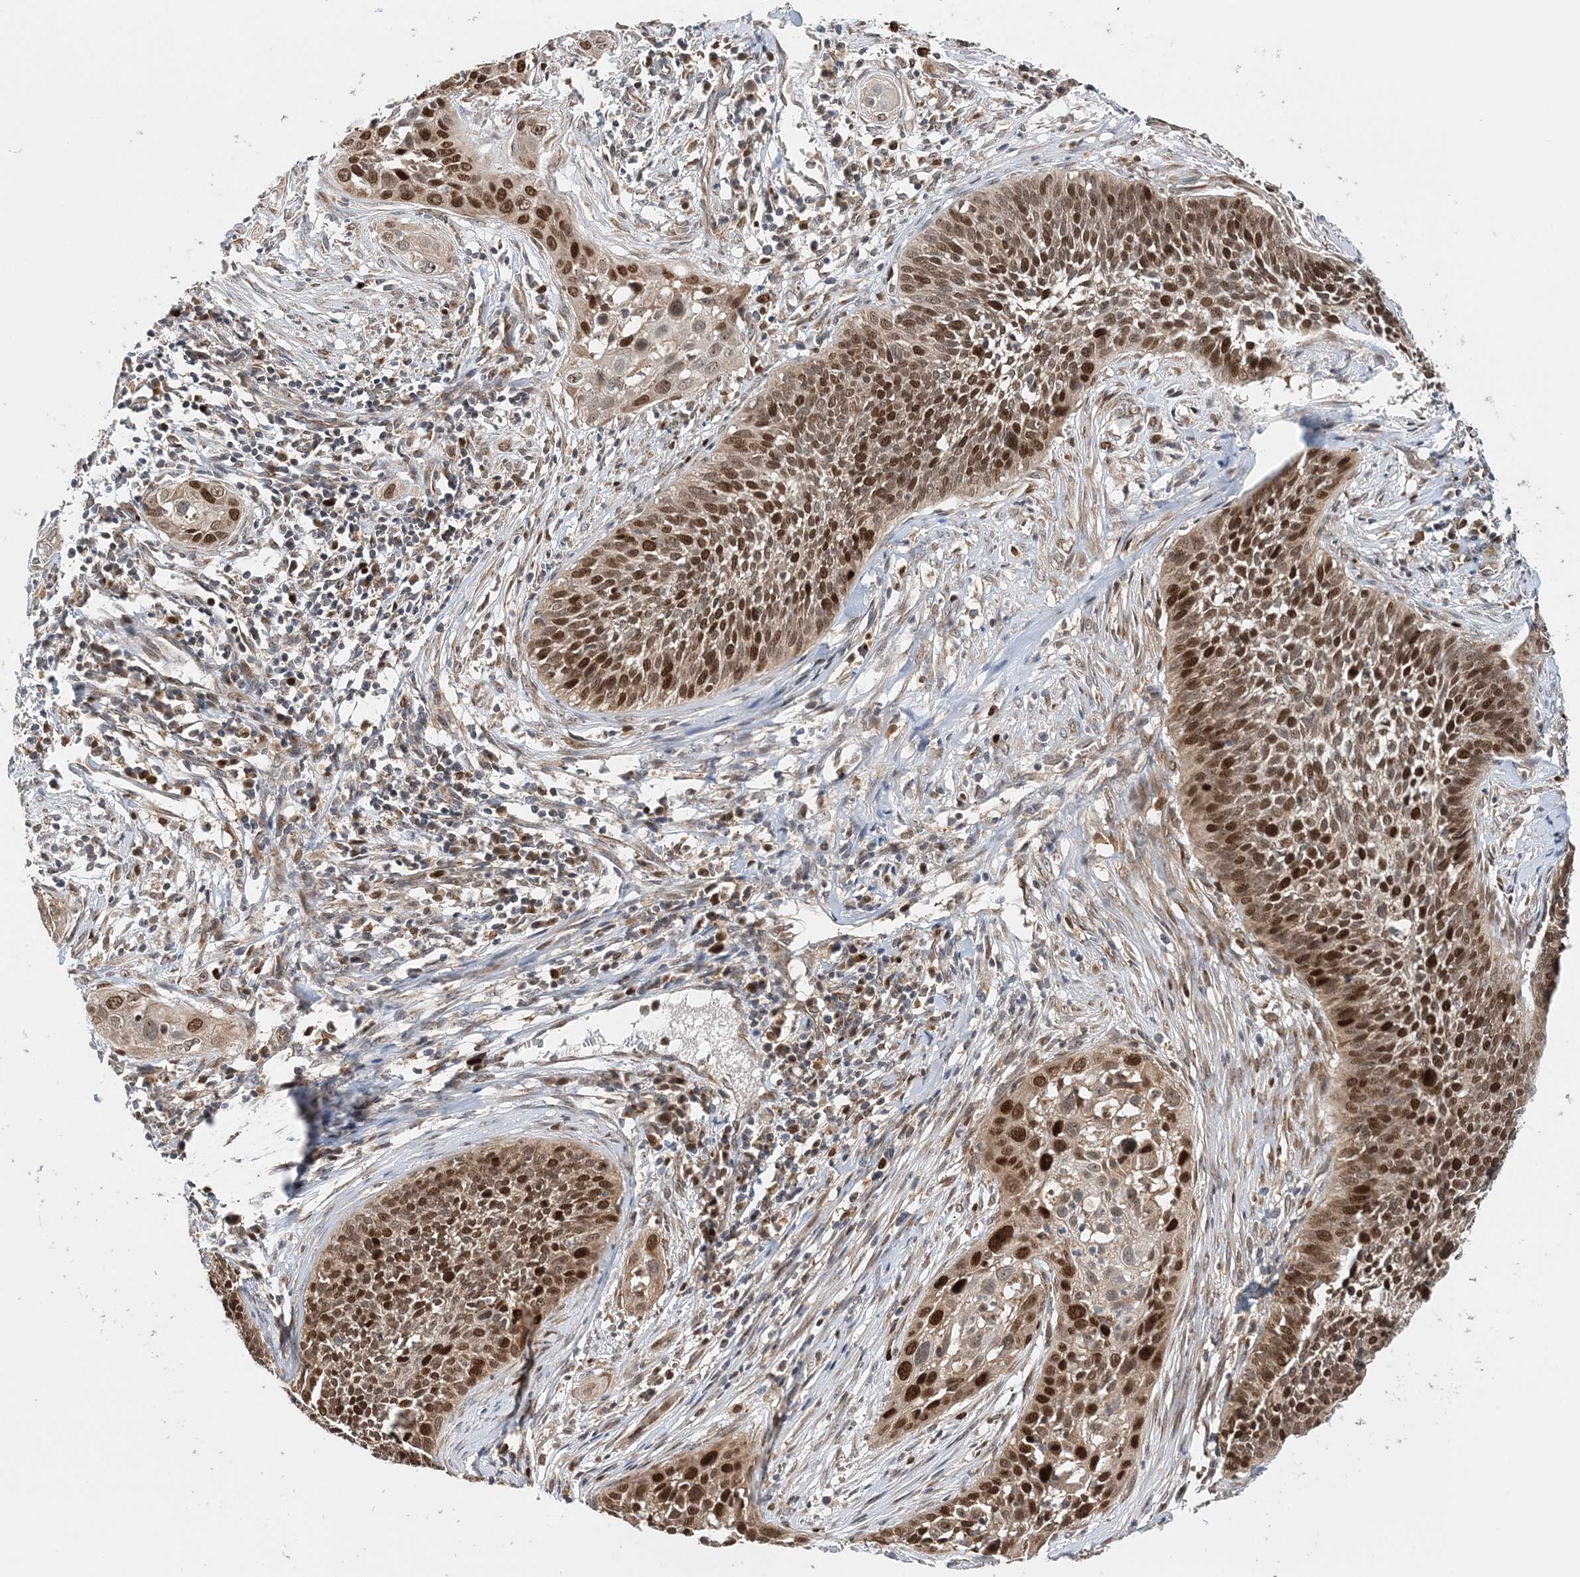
{"staining": {"intensity": "moderate", "quantity": ">75%", "location": "cytoplasmic/membranous,nuclear"}, "tissue": "cervical cancer", "cell_type": "Tumor cells", "image_type": "cancer", "snomed": [{"axis": "morphology", "description": "Squamous cell carcinoma, NOS"}, {"axis": "topography", "description": "Cervix"}], "caption": "An image of human cervical cancer stained for a protein shows moderate cytoplasmic/membranous and nuclear brown staining in tumor cells.", "gene": "KIF4A", "patient": {"sex": "female", "age": 34}}